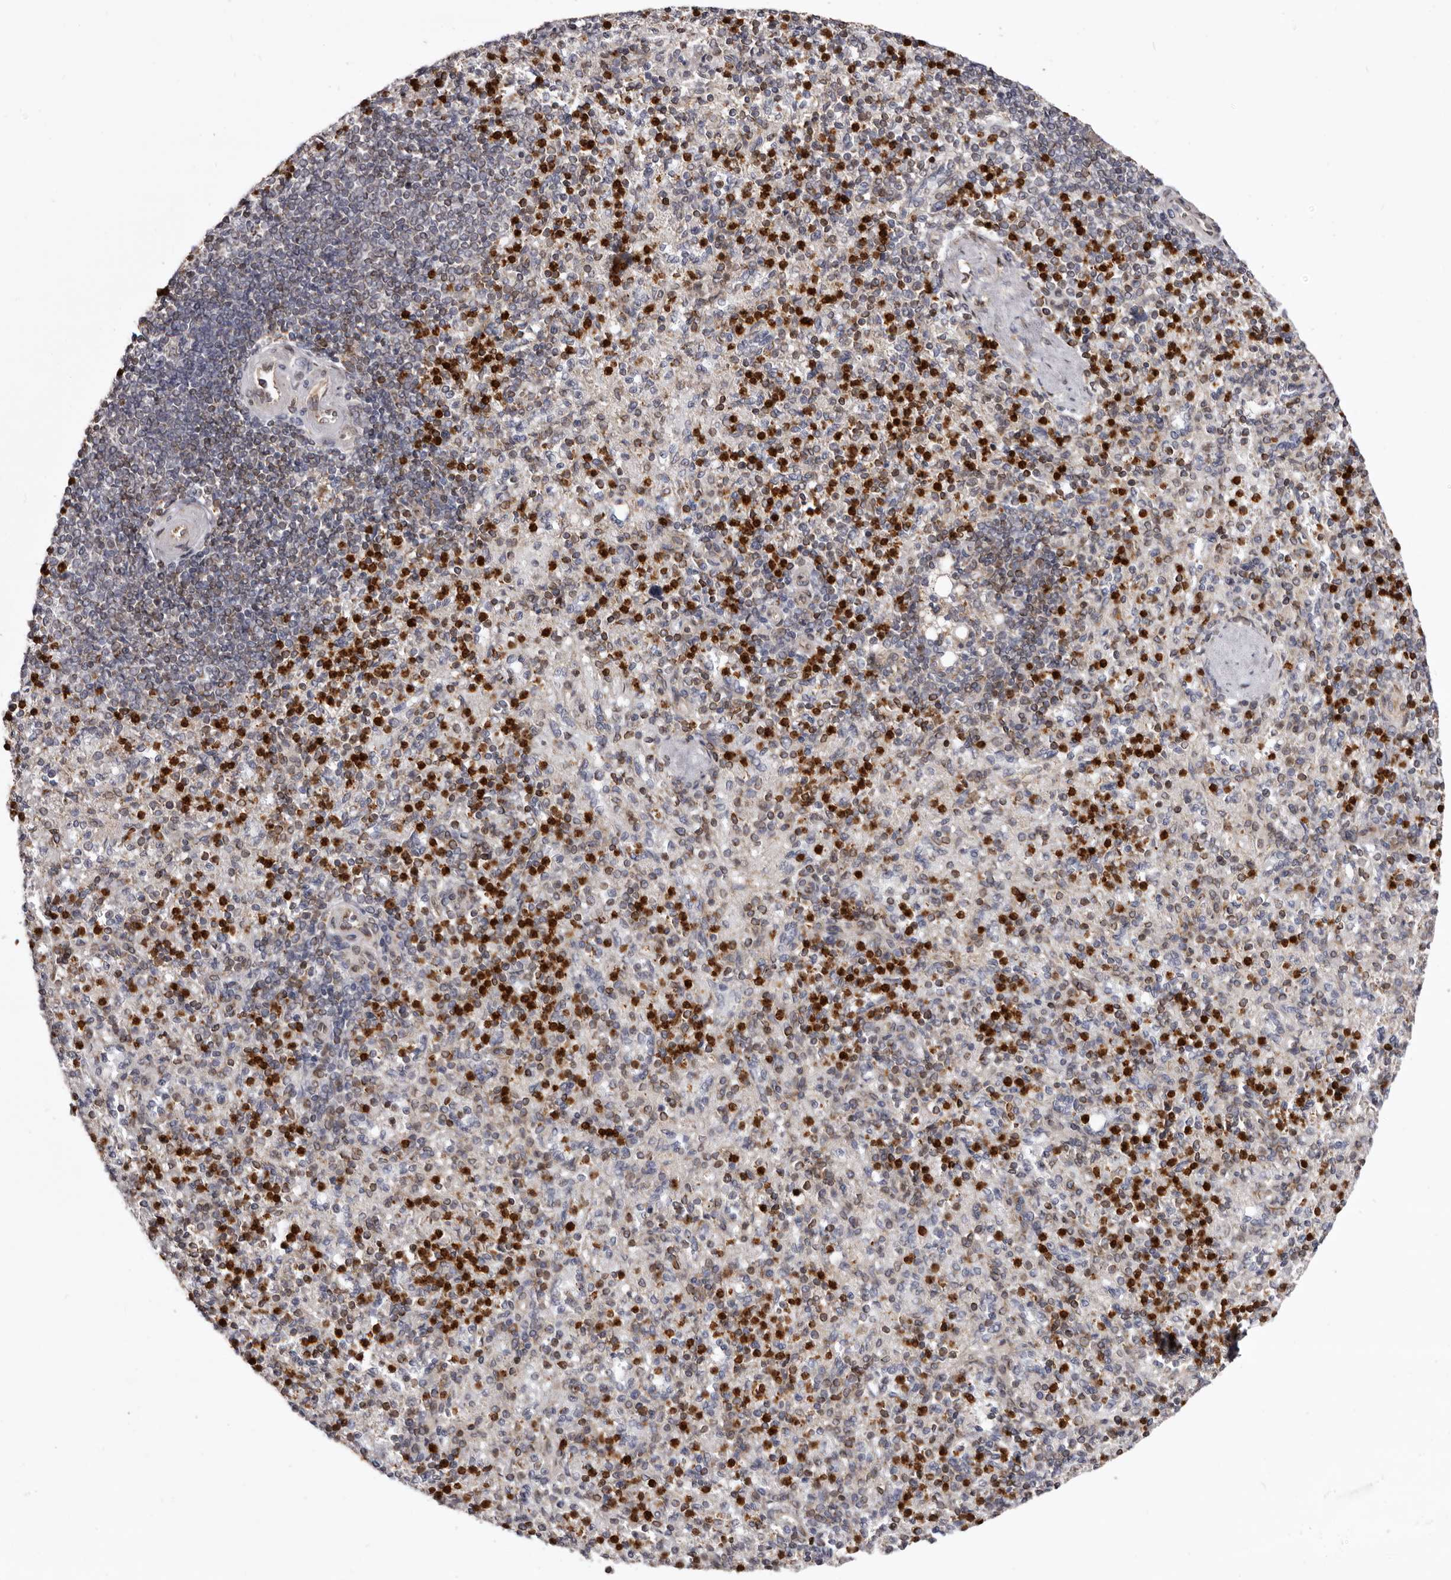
{"staining": {"intensity": "strong", "quantity": "25%-75%", "location": "cytoplasmic/membranous"}, "tissue": "spleen", "cell_type": "Cells in red pulp", "image_type": "normal", "snomed": [{"axis": "morphology", "description": "Normal tissue, NOS"}, {"axis": "topography", "description": "Spleen"}], "caption": "Cells in red pulp exhibit high levels of strong cytoplasmic/membranous expression in about 25%-75% of cells in normal spleen. The staining is performed using DAB brown chromogen to label protein expression. The nuclei are counter-stained blue using hematoxylin.", "gene": "C4orf3", "patient": {"sex": "female", "age": 74}}